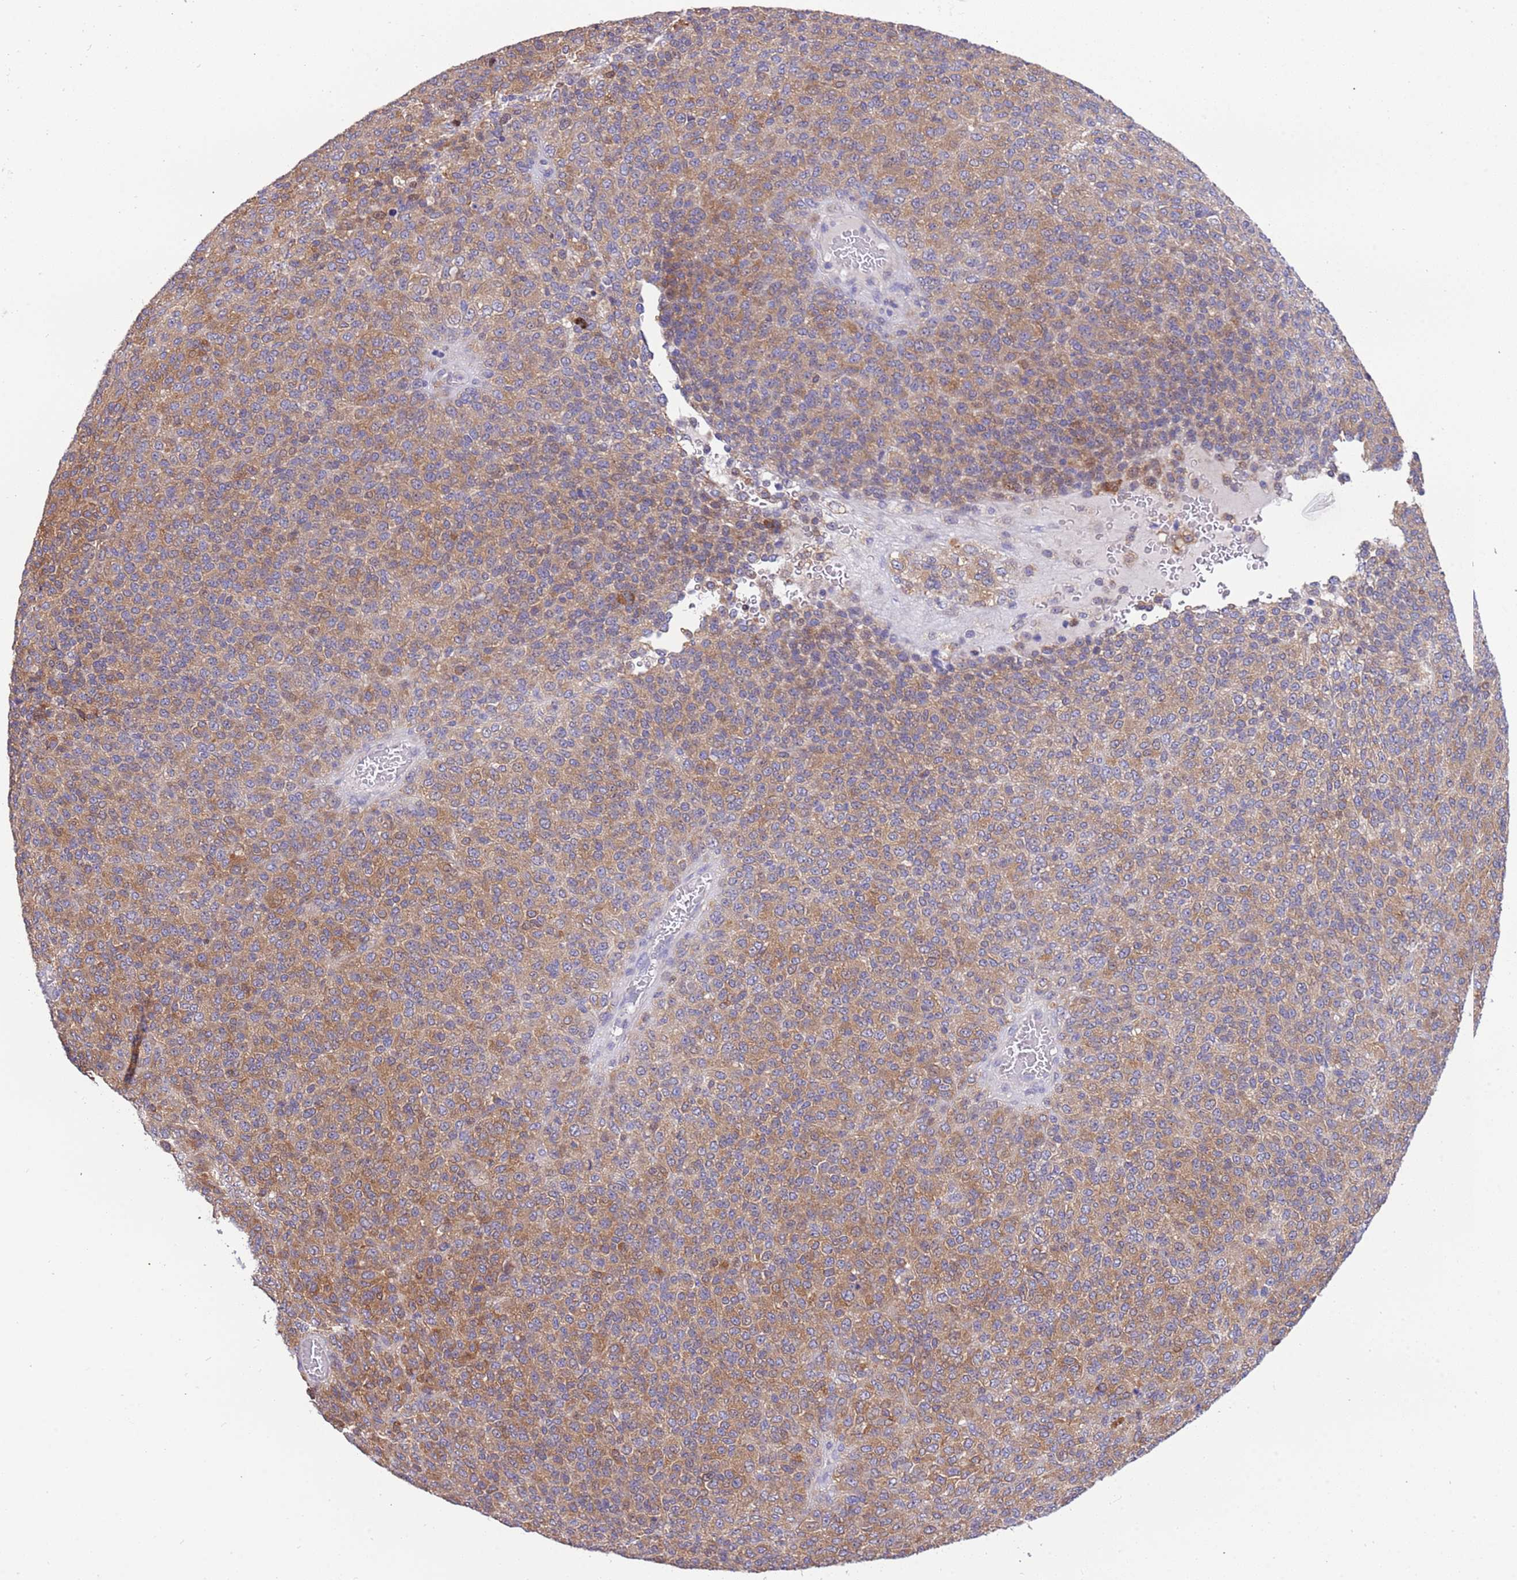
{"staining": {"intensity": "moderate", "quantity": ">75%", "location": "cytoplasmic/membranous"}, "tissue": "melanoma", "cell_type": "Tumor cells", "image_type": "cancer", "snomed": [{"axis": "morphology", "description": "Malignant melanoma, Metastatic site"}, {"axis": "topography", "description": "Brain"}], "caption": "Protein staining reveals moderate cytoplasmic/membranous positivity in about >75% of tumor cells in melanoma. The protein of interest is shown in brown color, while the nuclei are stained blue.", "gene": "STIP1", "patient": {"sex": "female", "age": 56}}